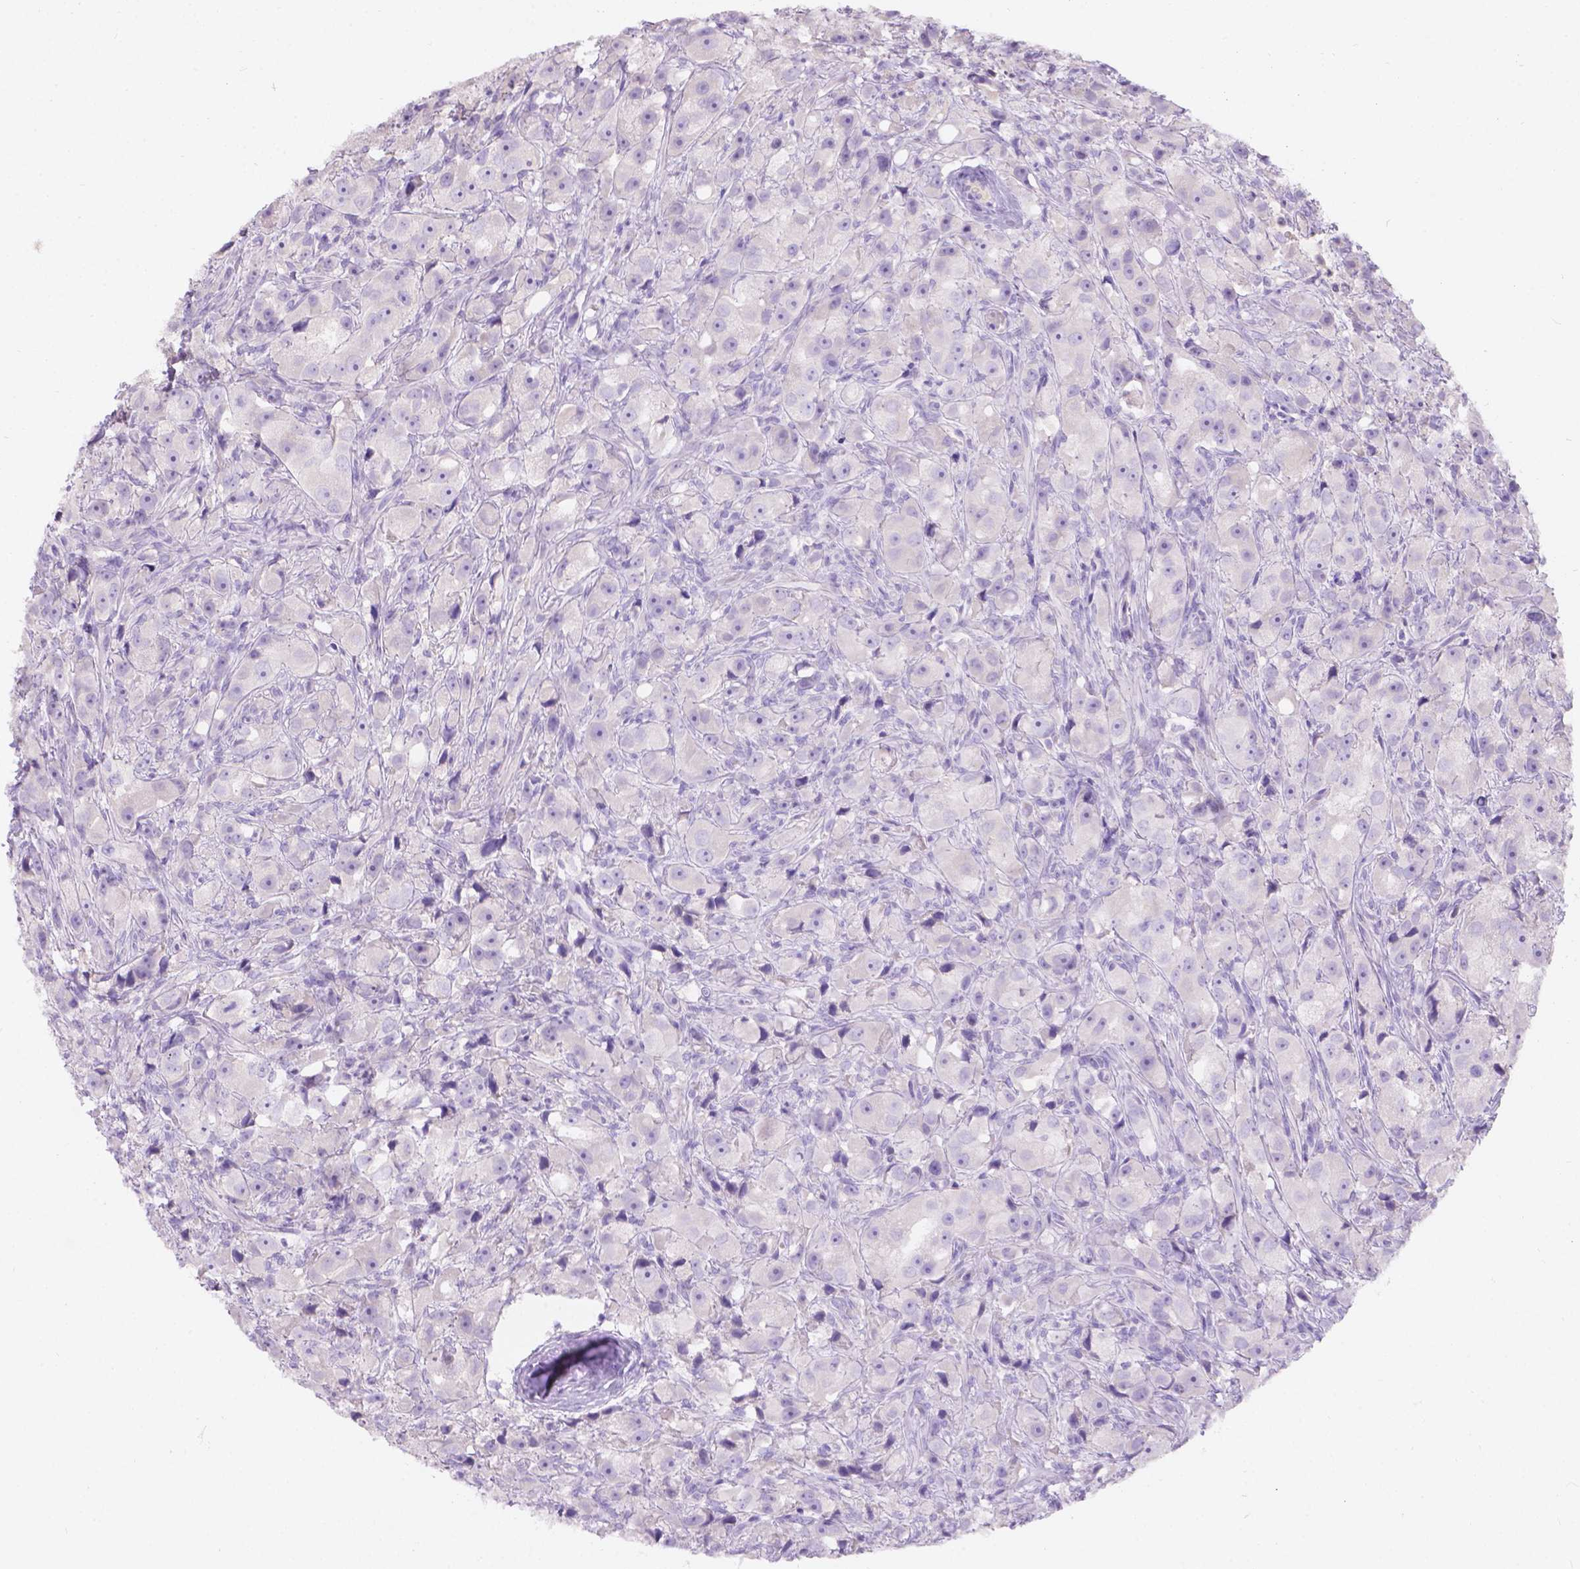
{"staining": {"intensity": "negative", "quantity": "none", "location": "none"}, "tissue": "prostate cancer", "cell_type": "Tumor cells", "image_type": "cancer", "snomed": [{"axis": "morphology", "description": "Adenocarcinoma, High grade"}, {"axis": "topography", "description": "Prostate"}], "caption": "Prostate cancer (high-grade adenocarcinoma) stained for a protein using IHC exhibits no staining tumor cells.", "gene": "GAL3ST2", "patient": {"sex": "male", "age": 75}}